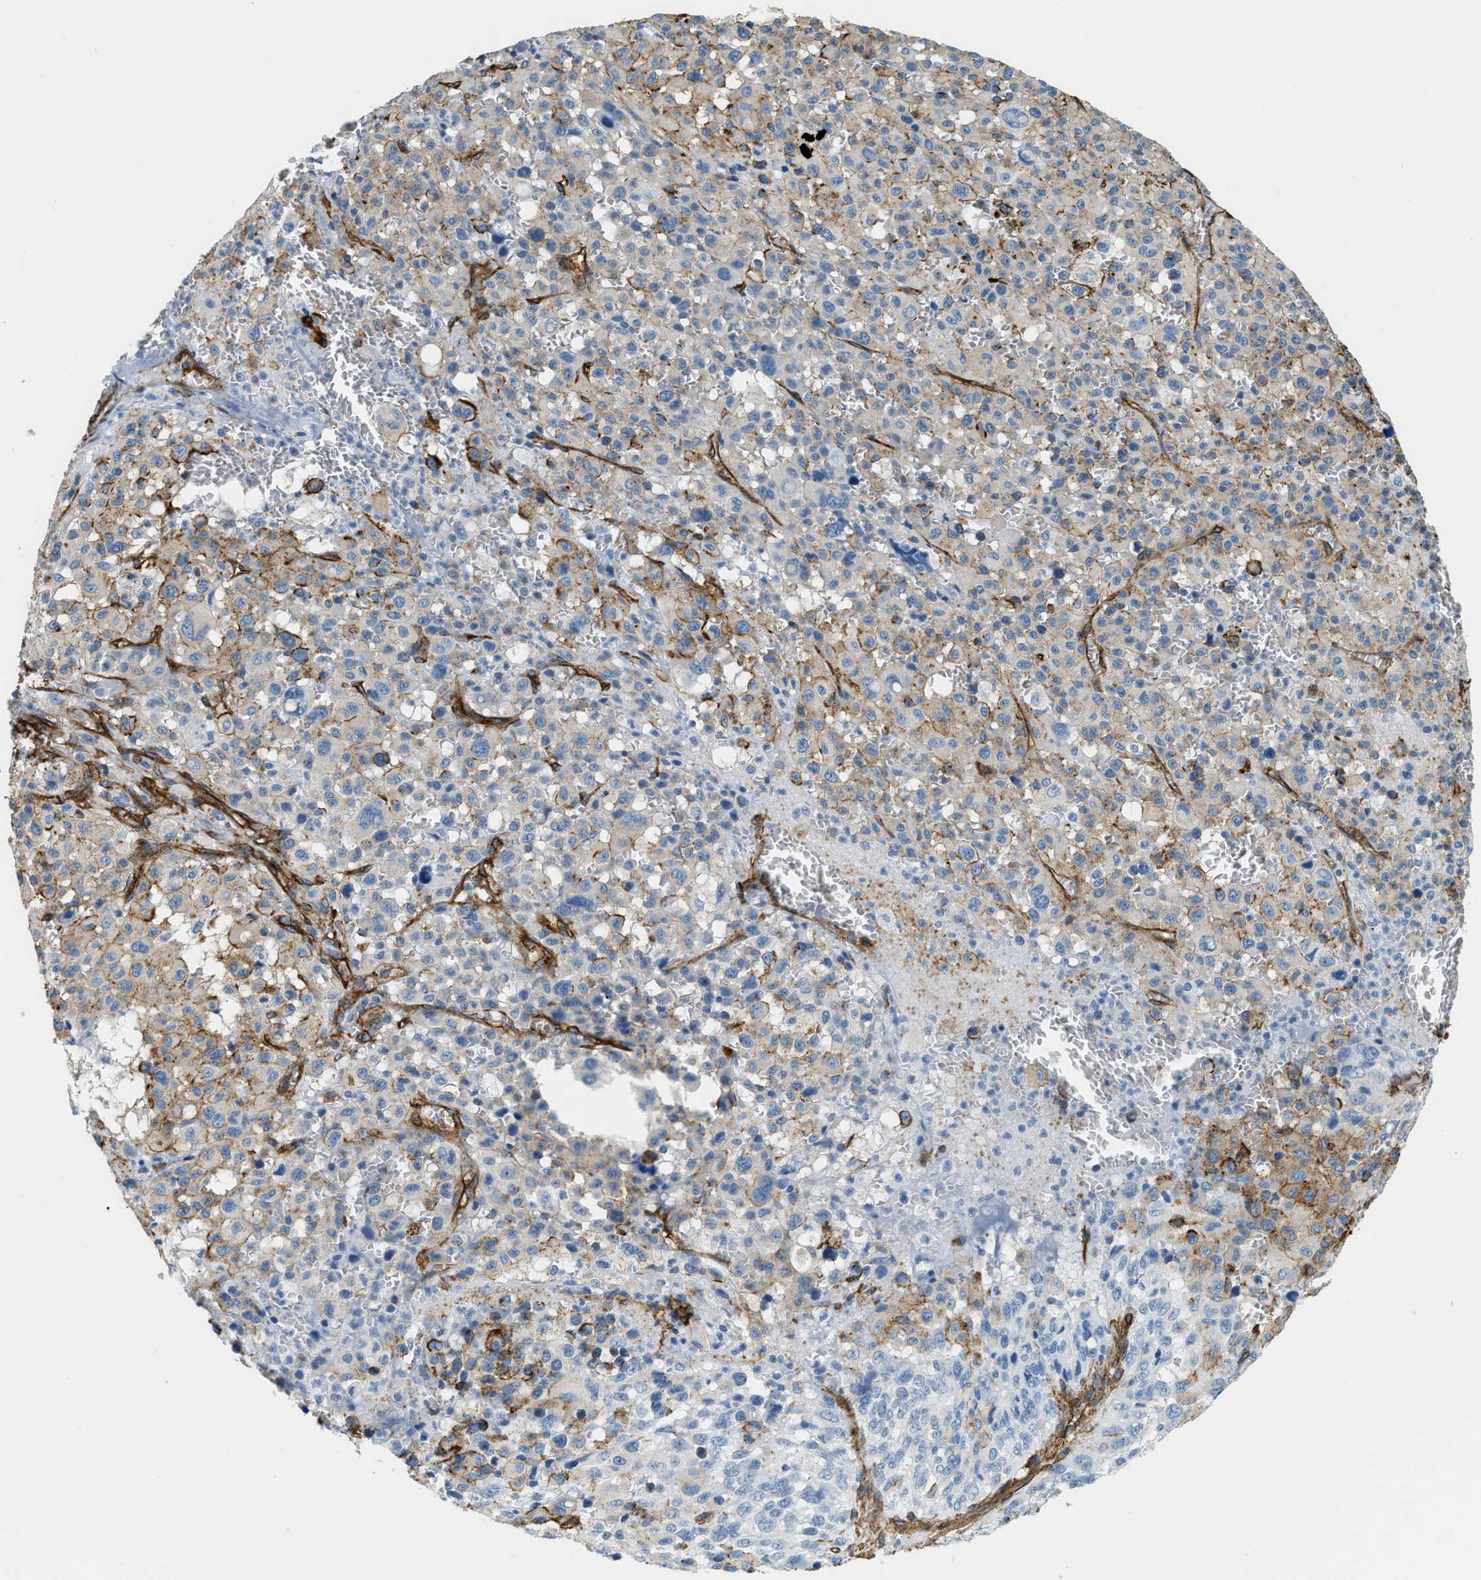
{"staining": {"intensity": "moderate", "quantity": "25%-75%", "location": "cytoplasmic/membranous"}, "tissue": "melanoma", "cell_type": "Tumor cells", "image_type": "cancer", "snomed": [{"axis": "morphology", "description": "Malignant melanoma, Metastatic site"}, {"axis": "topography", "description": "Skin"}], "caption": "Moderate cytoplasmic/membranous expression is identified in approximately 25%-75% of tumor cells in melanoma.", "gene": "TMEM43", "patient": {"sex": "female", "age": 74}}